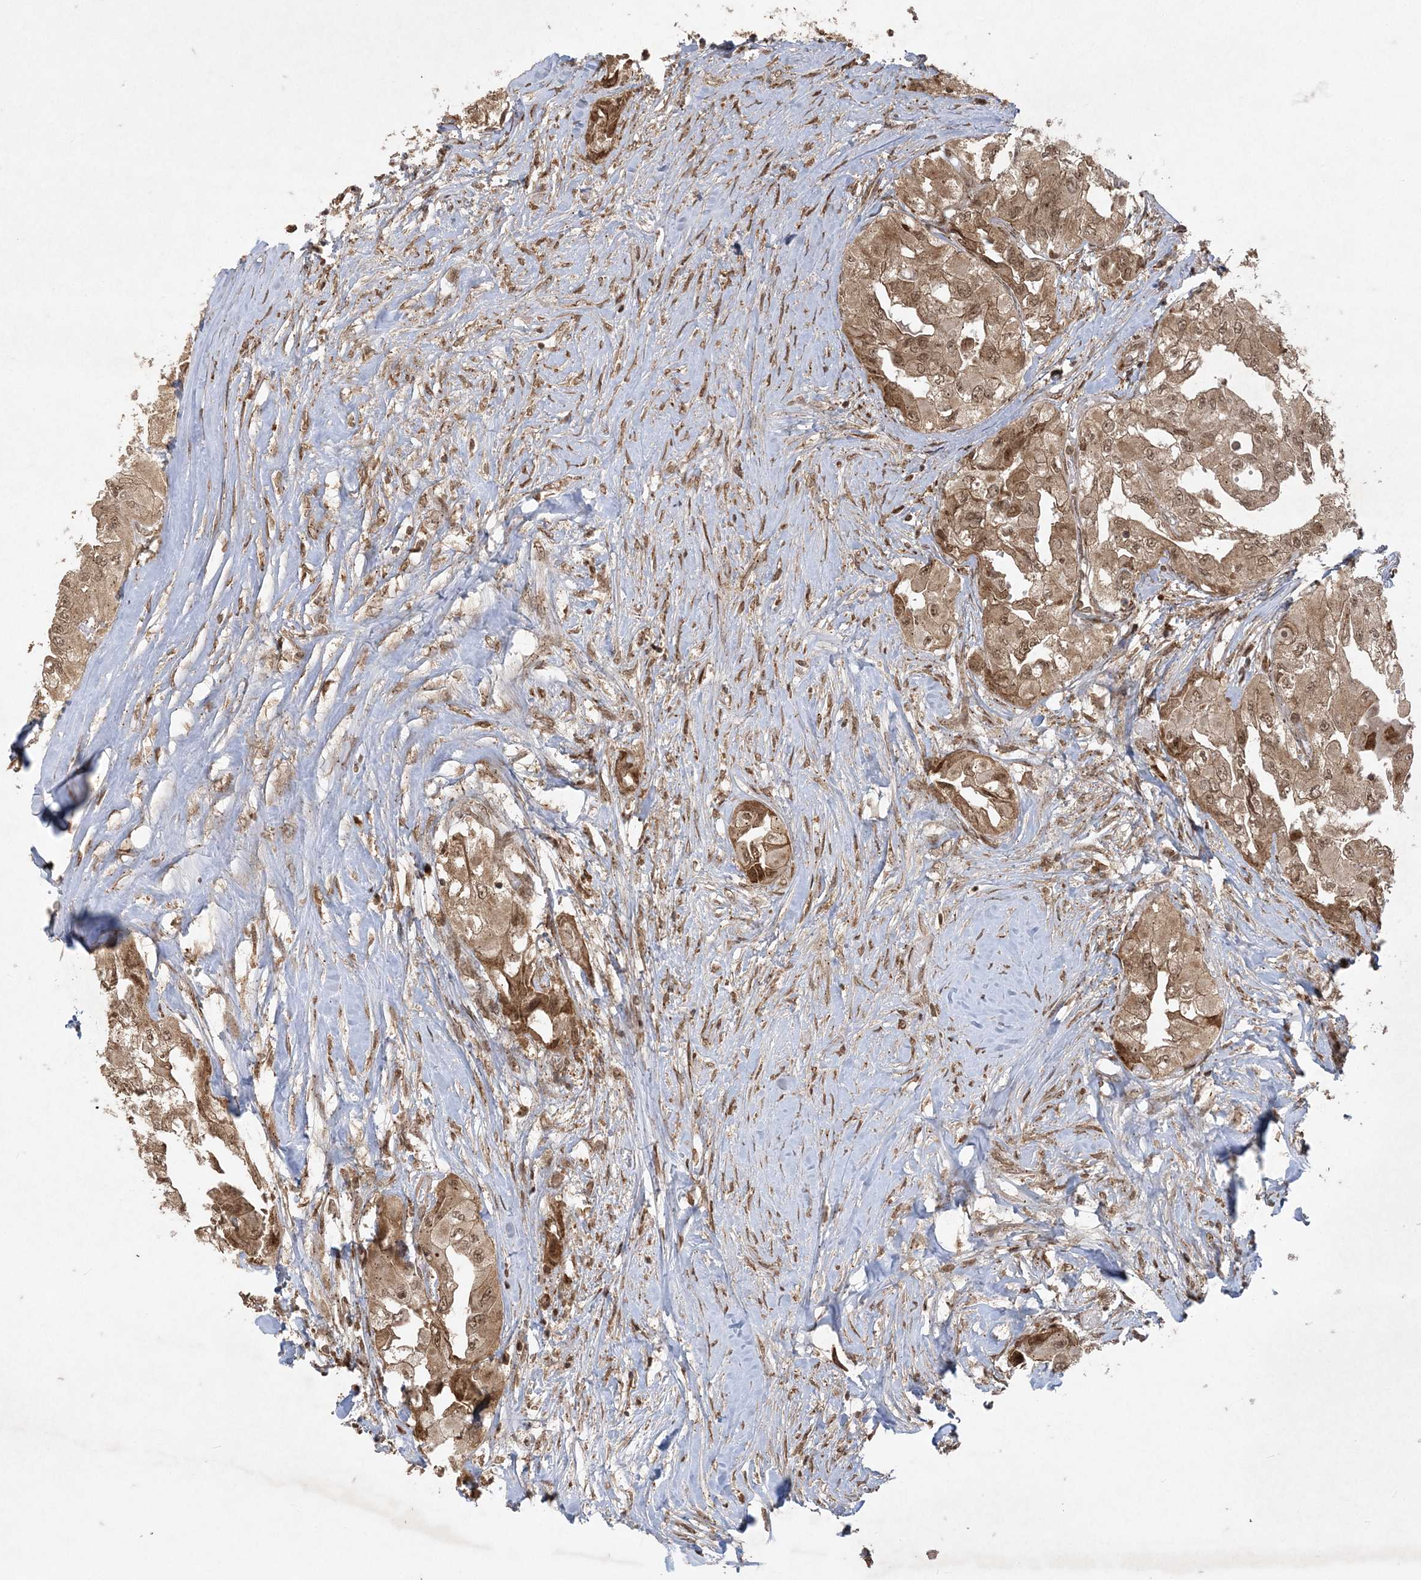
{"staining": {"intensity": "moderate", "quantity": ">75%", "location": "cytoplasmic/membranous,nuclear"}, "tissue": "thyroid cancer", "cell_type": "Tumor cells", "image_type": "cancer", "snomed": [{"axis": "morphology", "description": "Papillary adenocarcinoma, NOS"}, {"axis": "topography", "description": "Thyroid gland"}], "caption": "IHC (DAB (3,3'-diaminobenzidine)) staining of thyroid papillary adenocarcinoma displays moderate cytoplasmic/membranous and nuclear protein staining in about >75% of tumor cells.", "gene": "RRAS", "patient": {"sex": "female", "age": 59}}